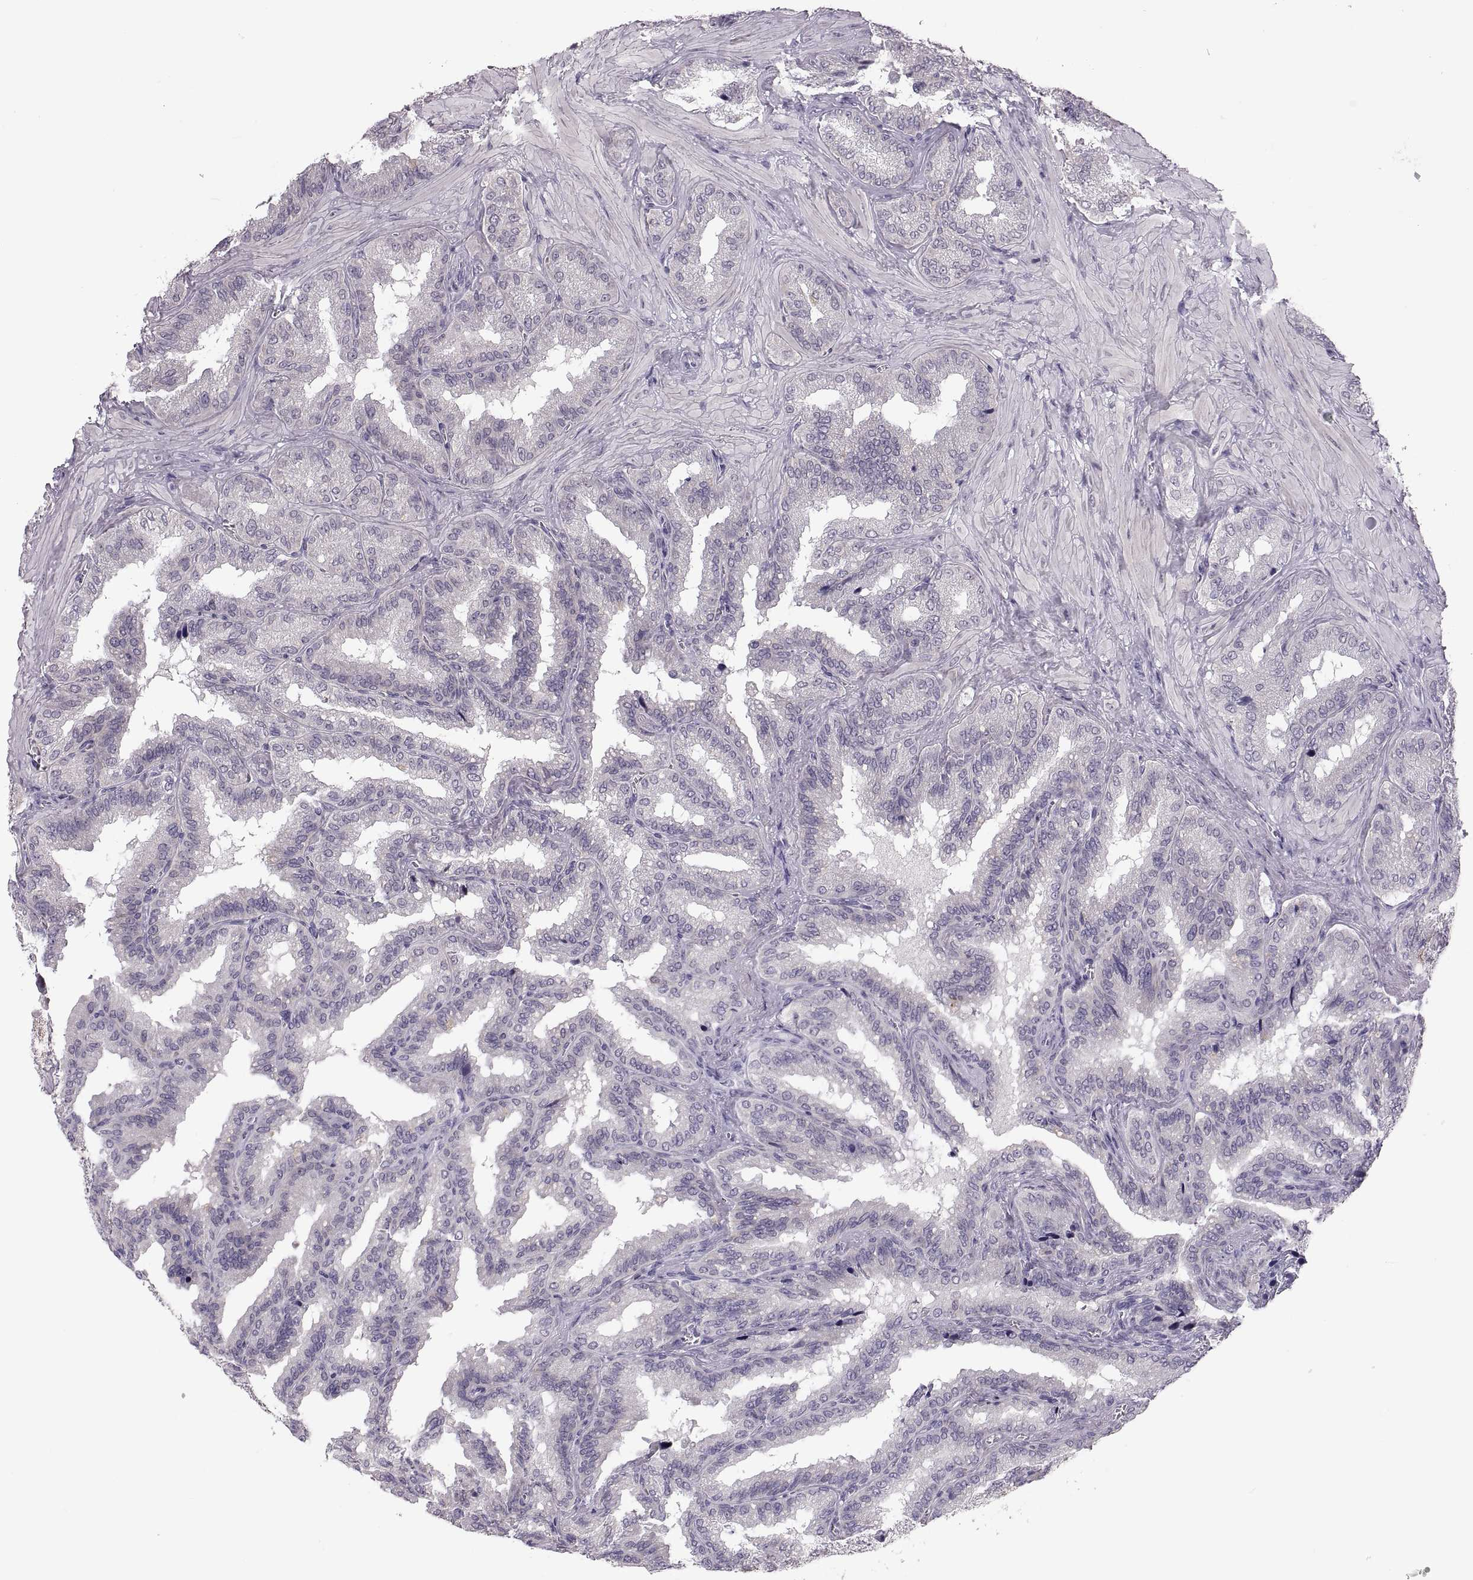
{"staining": {"intensity": "negative", "quantity": "none", "location": "none"}, "tissue": "seminal vesicle", "cell_type": "Glandular cells", "image_type": "normal", "snomed": [{"axis": "morphology", "description": "Normal tissue, NOS"}, {"axis": "topography", "description": "Seminal veicle"}], "caption": "This is an immunohistochemistry (IHC) image of unremarkable seminal vesicle. There is no expression in glandular cells.", "gene": "ADH6", "patient": {"sex": "male", "age": 37}}